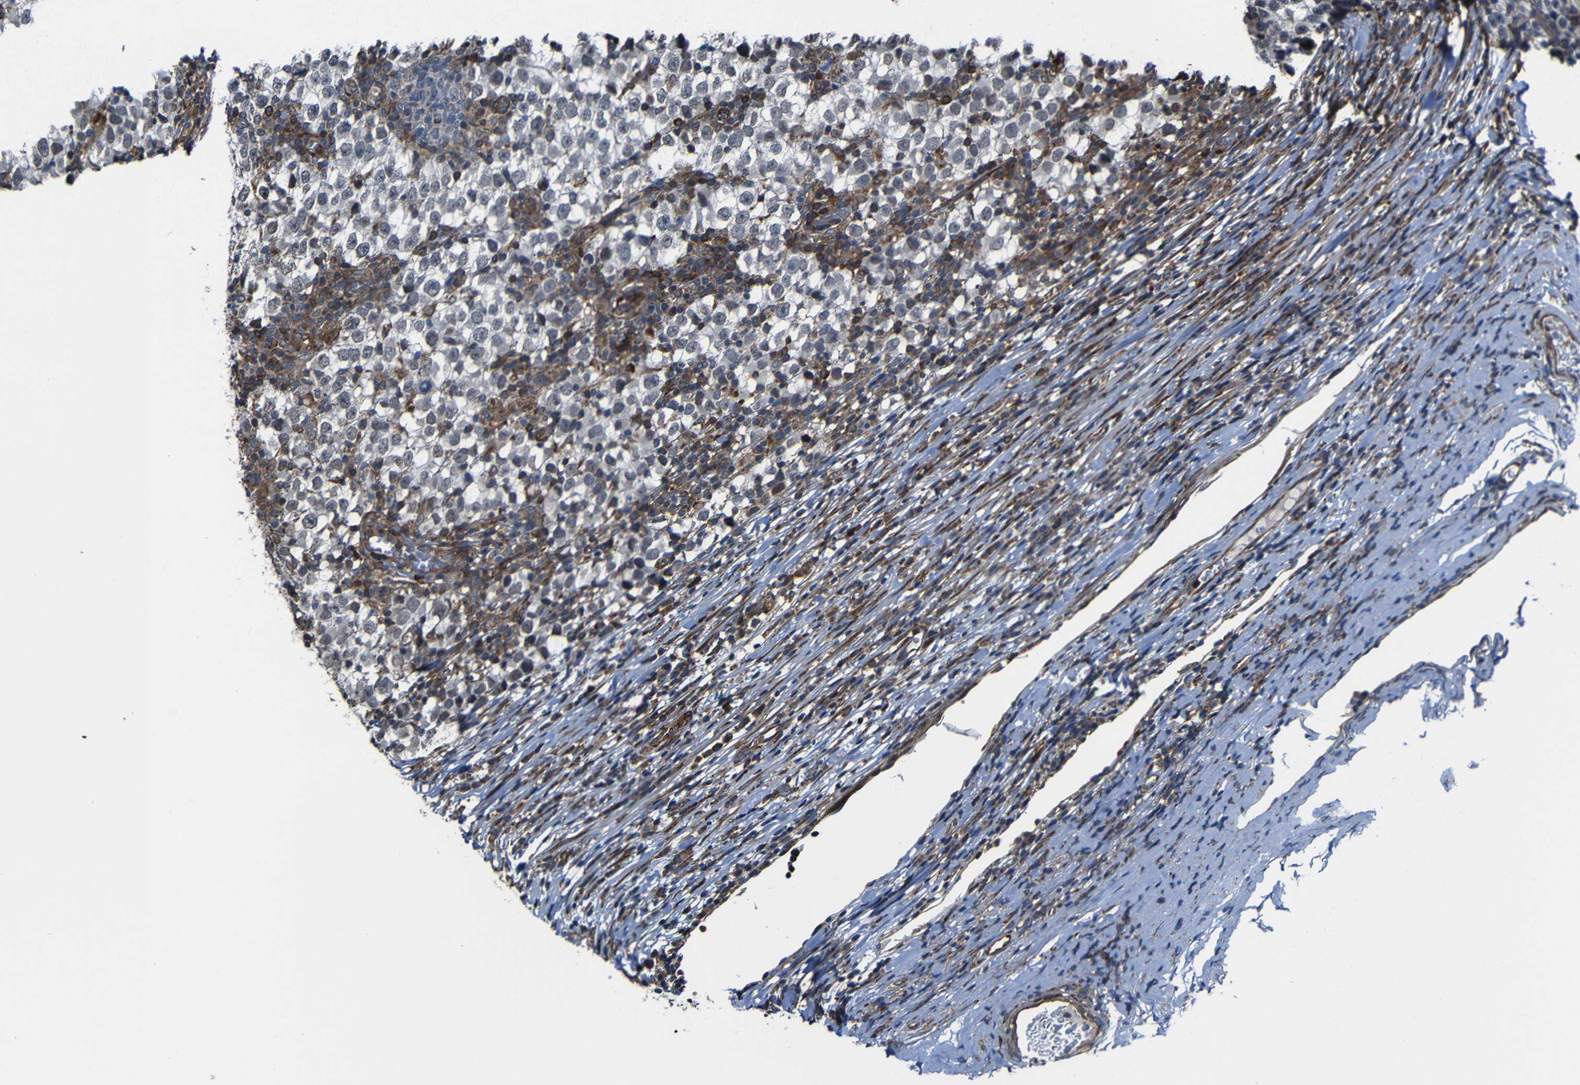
{"staining": {"intensity": "negative", "quantity": "none", "location": "none"}, "tissue": "testis cancer", "cell_type": "Tumor cells", "image_type": "cancer", "snomed": [{"axis": "morphology", "description": "Seminoma, NOS"}, {"axis": "topography", "description": "Testis"}], "caption": "Immunohistochemistry (IHC) micrograph of neoplastic tissue: human seminoma (testis) stained with DAB (3,3'-diaminobenzidine) shows no significant protein positivity in tumor cells.", "gene": "KIAA0513", "patient": {"sex": "male", "age": 65}}